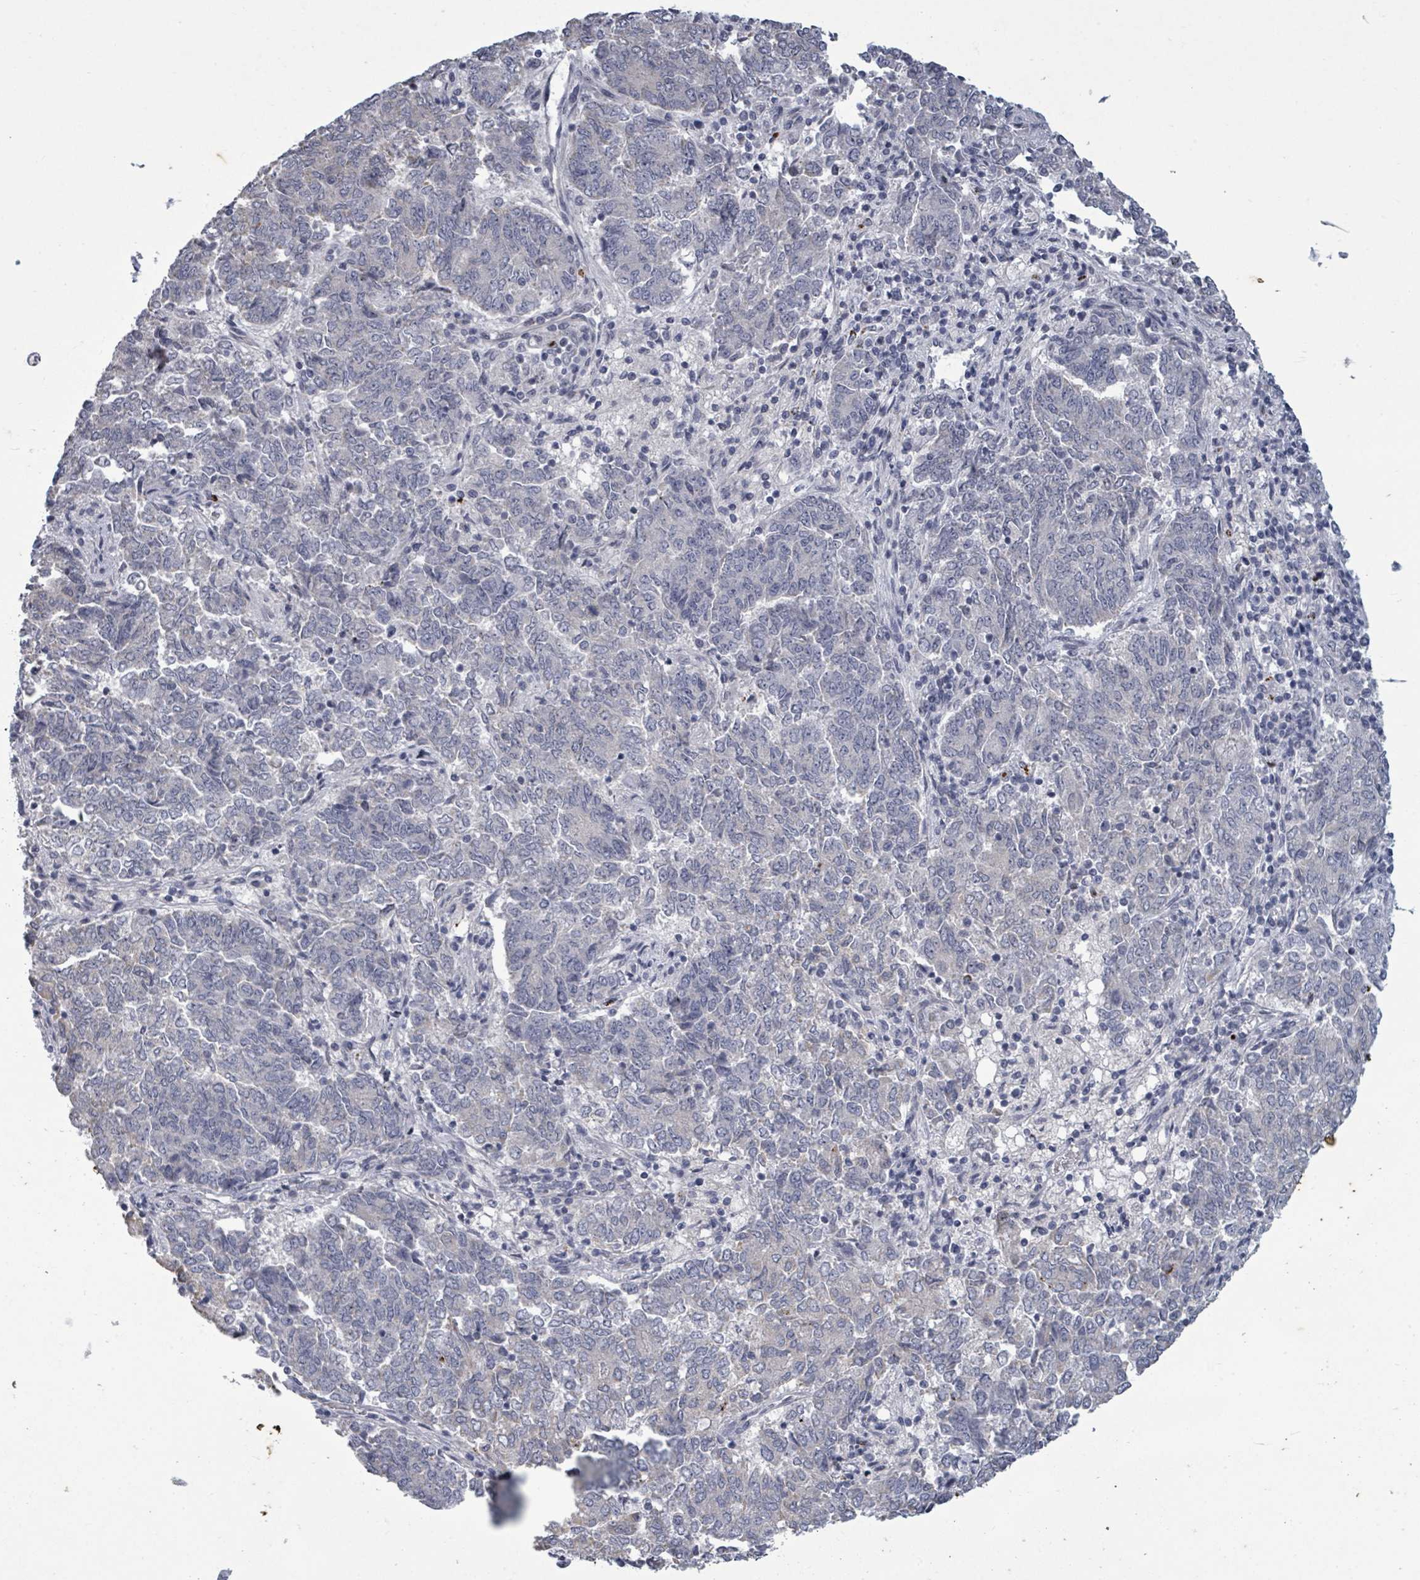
{"staining": {"intensity": "negative", "quantity": "none", "location": "none"}, "tissue": "endometrial cancer", "cell_type": "Tumor cells", "image_type": "cancer", "snomed": [{"axis": "morphology", "description": "Adenocarcinoma, NOS"}, {"axis": "topography", "description": "Endometrium"}], "caption": "A histopathology image of endometrial cancer (adenocarcinoma) stained for a protein exhibits no brown staining in tumor cells.", "gene": "ASB12", "patient": {"sex": "female", "age": 80}}